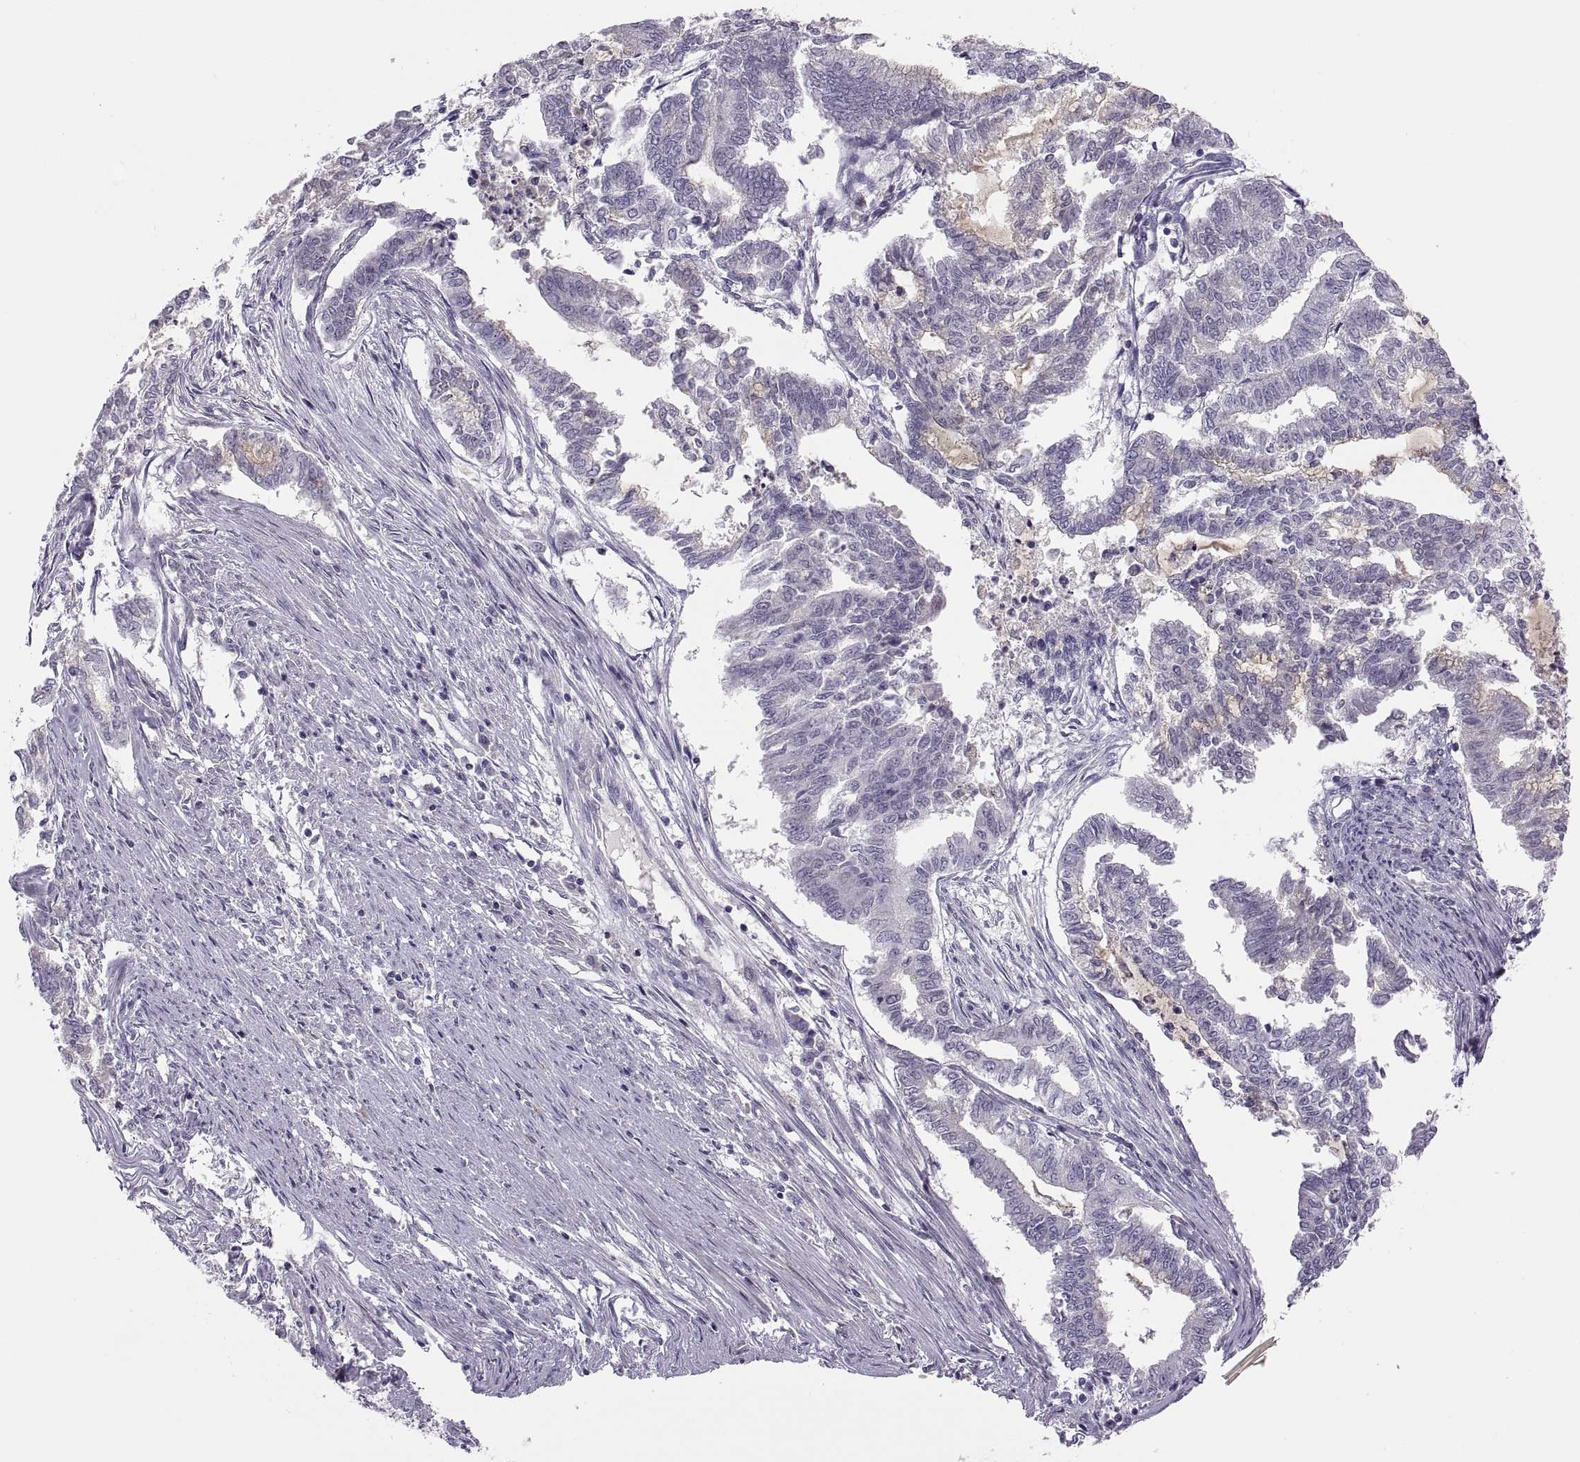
{"staining": {"intensity": "negative", "quantity": "none", "location": "none"}, "tissue": "endometrial cancer", "cell_type": "Tumor cells", "image_type": "cancer", "snomed": [{"axis": "morphology", "description": "Adenocarcinoma, NOS"}, {"axis": "topography", "description": "Endometrium"}], "caption": "Tumor cells show no significant expression in adenocarcinoma (endometrial).", "gene": "CHCT1", "patient": {"sex": "female", "age": 79}}